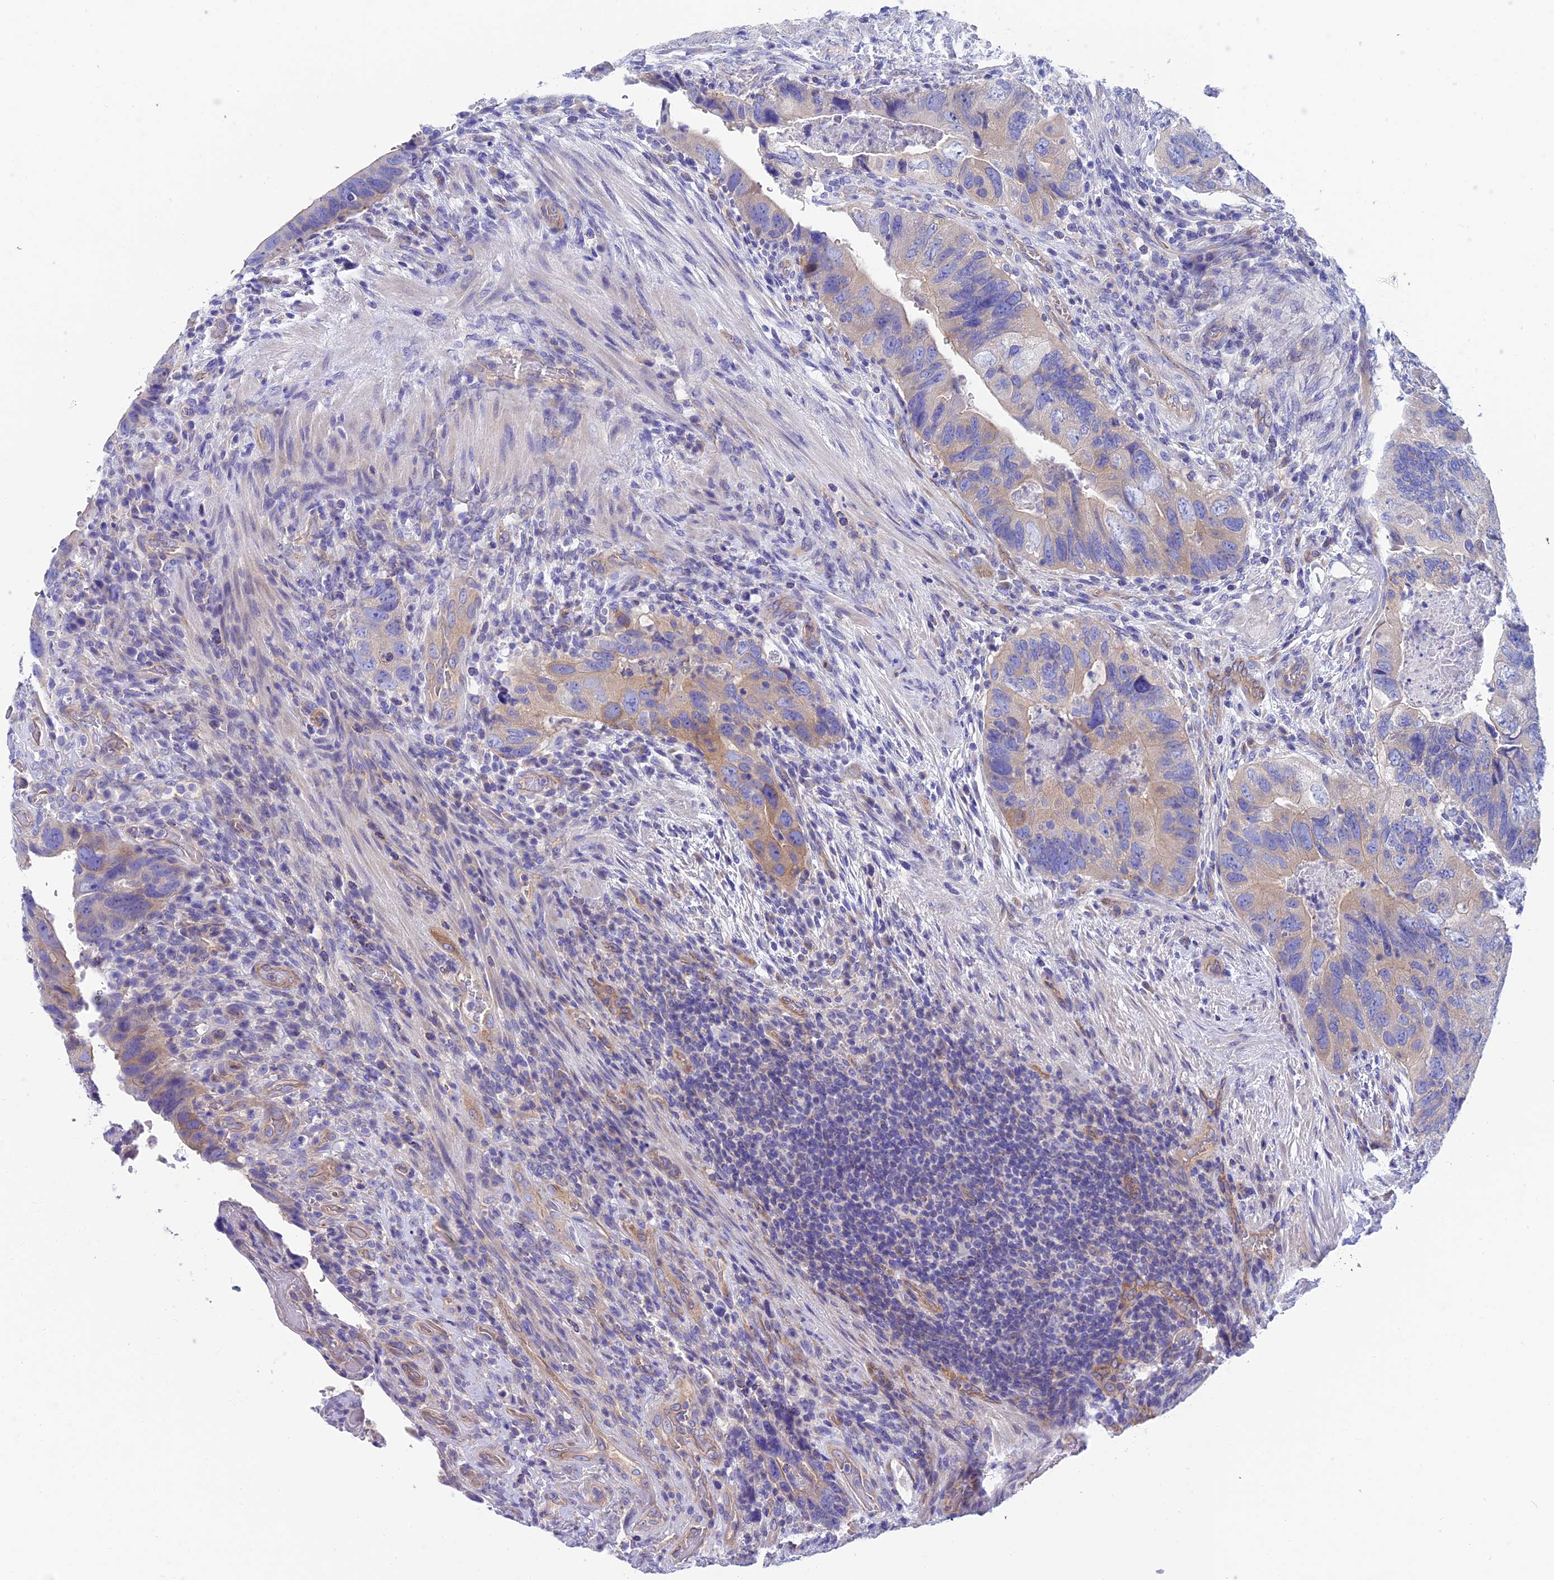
{"staining": {"intensity": "weak", "quantity": "<25%", "location": "cytoplasmic/membranous"}, "tissue": "colorectal cancer", "cell_type": "Tumor cells", "image_type": "cancer", "snomed": [{"axis": "morphology", "description": "Adenocarcinoma, NOS"}, {"axis": "topography", "description": "Rectum"}], "caption": "A photomicrograph of human adenocarcinoma (colorectal) is negative for staining in tumor cells. (Stains: DAB immunohistochemistry with hematoxylin counter stain, Microscopy: brightfield microscopy at high magnification).", "gene": "PPFIA3", "patient": {"sex": "male", "age": 63}}